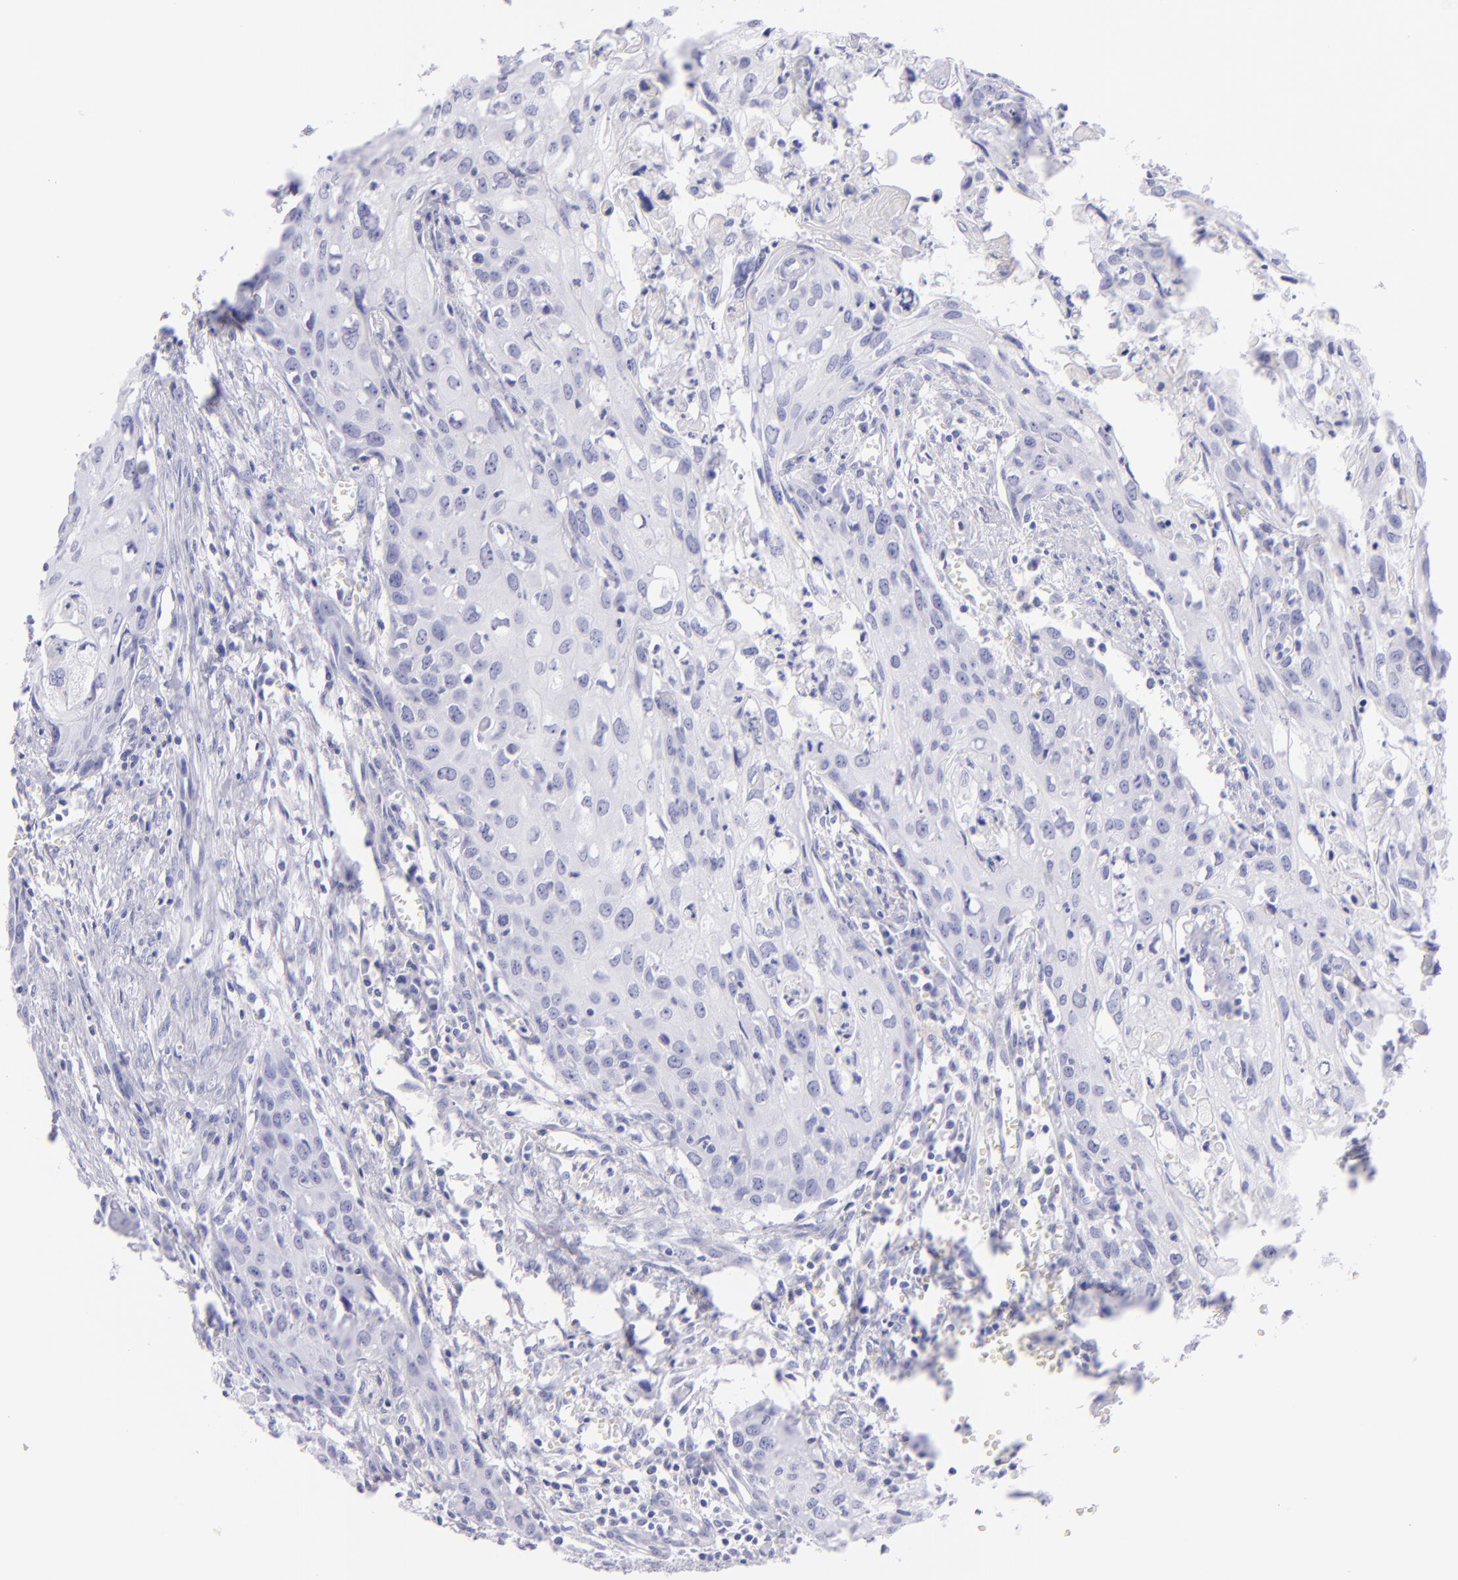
{"staining": {"intensity": "negative", "quantity": "none", "location": "none"}, "tissue": "urothelial cancer", "cell_type": "Tumor cells", "image_type": "cancer", "snomed": [{"axis": "morphology", "description": "Urothelial carcinoma, High grade"}, {"axis": "topography", "description": "Urinary bladder"}], "caption": "A micrograph of urothelial carcinoma (high-grade) stained for a protein exhibits no brown staining in tumor cells.", "gene": "CD72", "patient": {"sex": "male", "age": 54}}